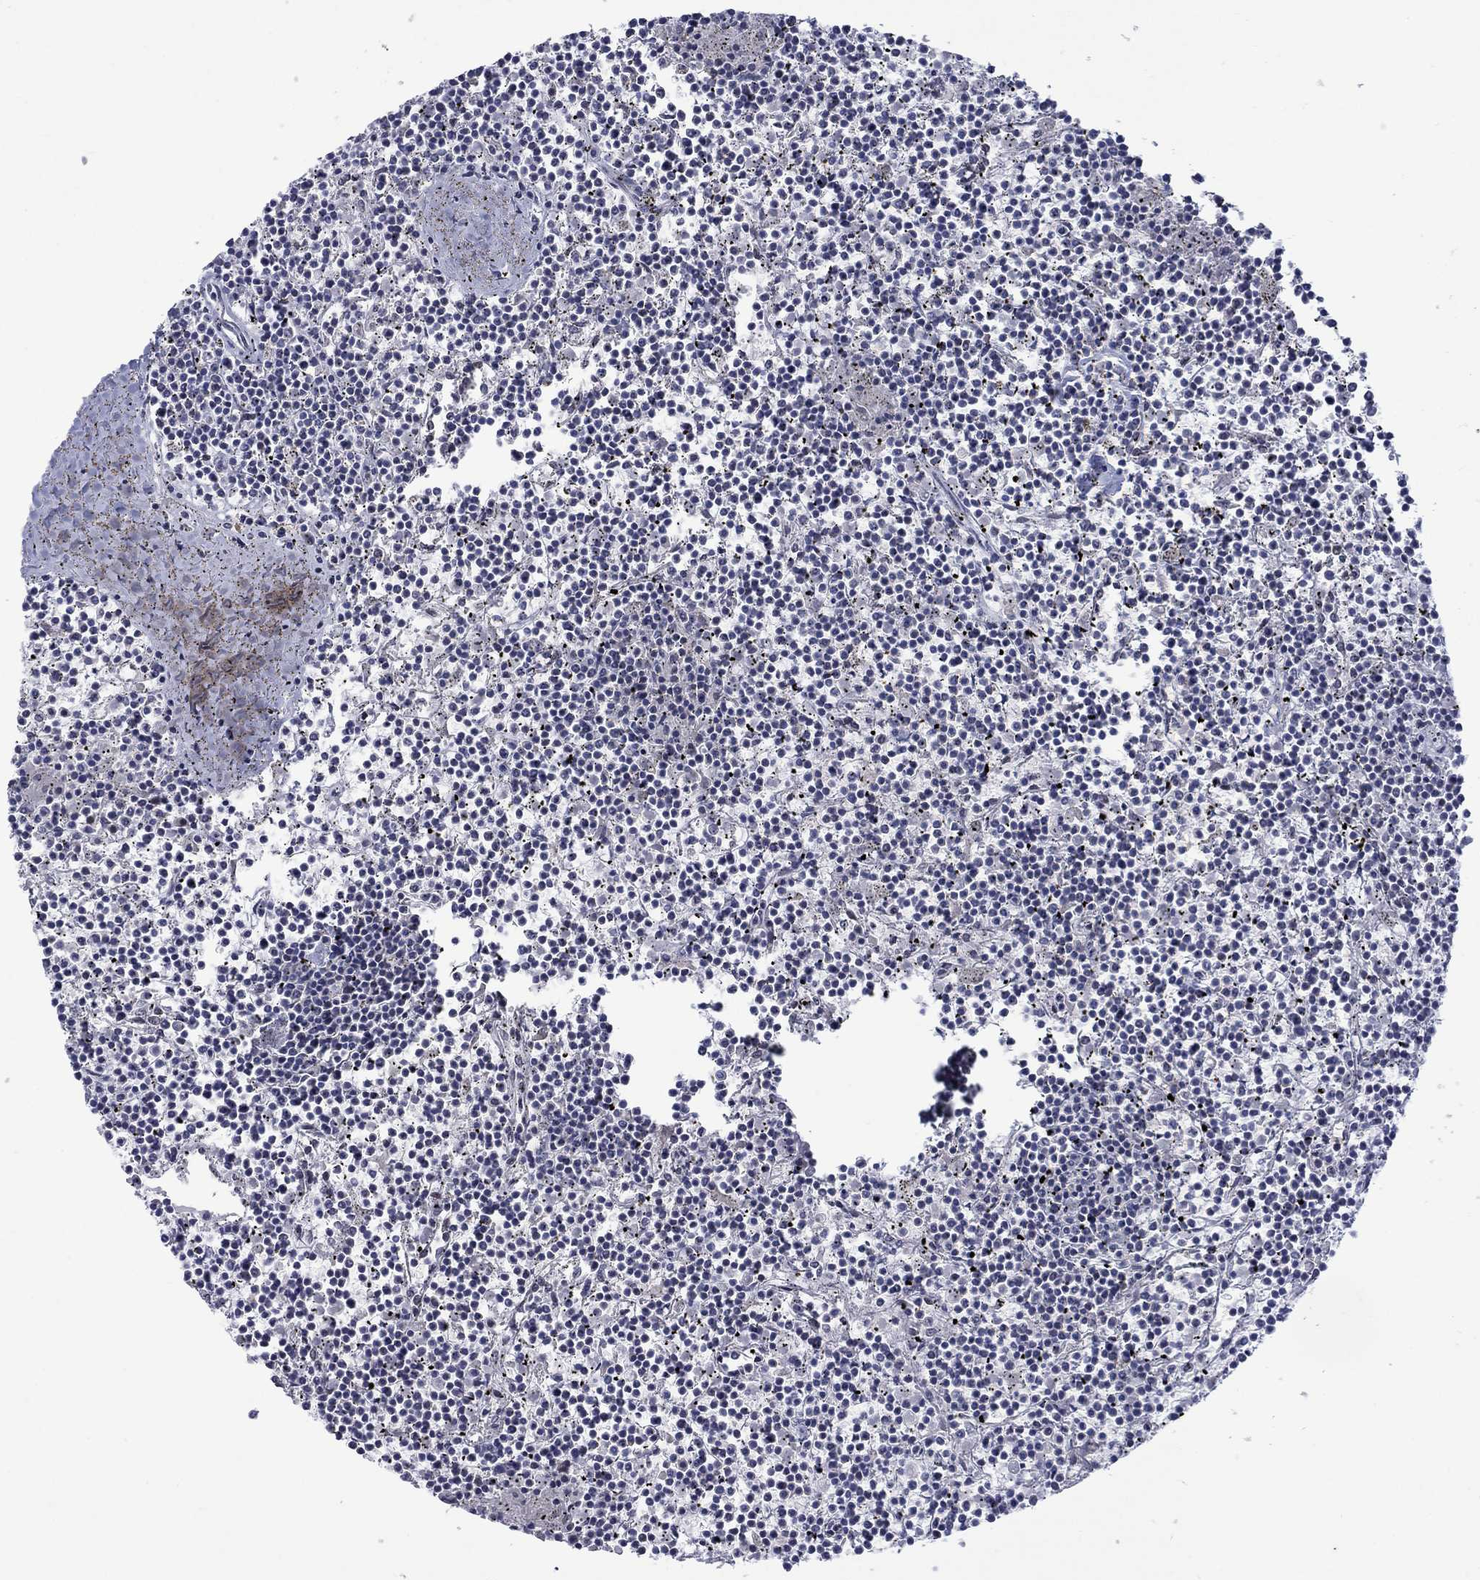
{"staining": {"intensity": "negative", "quantity": "none", "location": "none"}, "tissue": "lymphoma", "cell_type": "Tumor cells", "image_type": "cancer", "snomed": [{"axis": "morphology", "description": "Malignant lymphoma, non-Hodgkin's type, Low grade"}, {"axis": "topography", "description": "Spleen"}], "caption": "Immunohistochemistry of low-grade malignant lymphoma, non-Hodgkin's type reveals no staining in tumor cells.", "gene": "KCNJ16", "patient": {"sex": "female", "age": 19}}